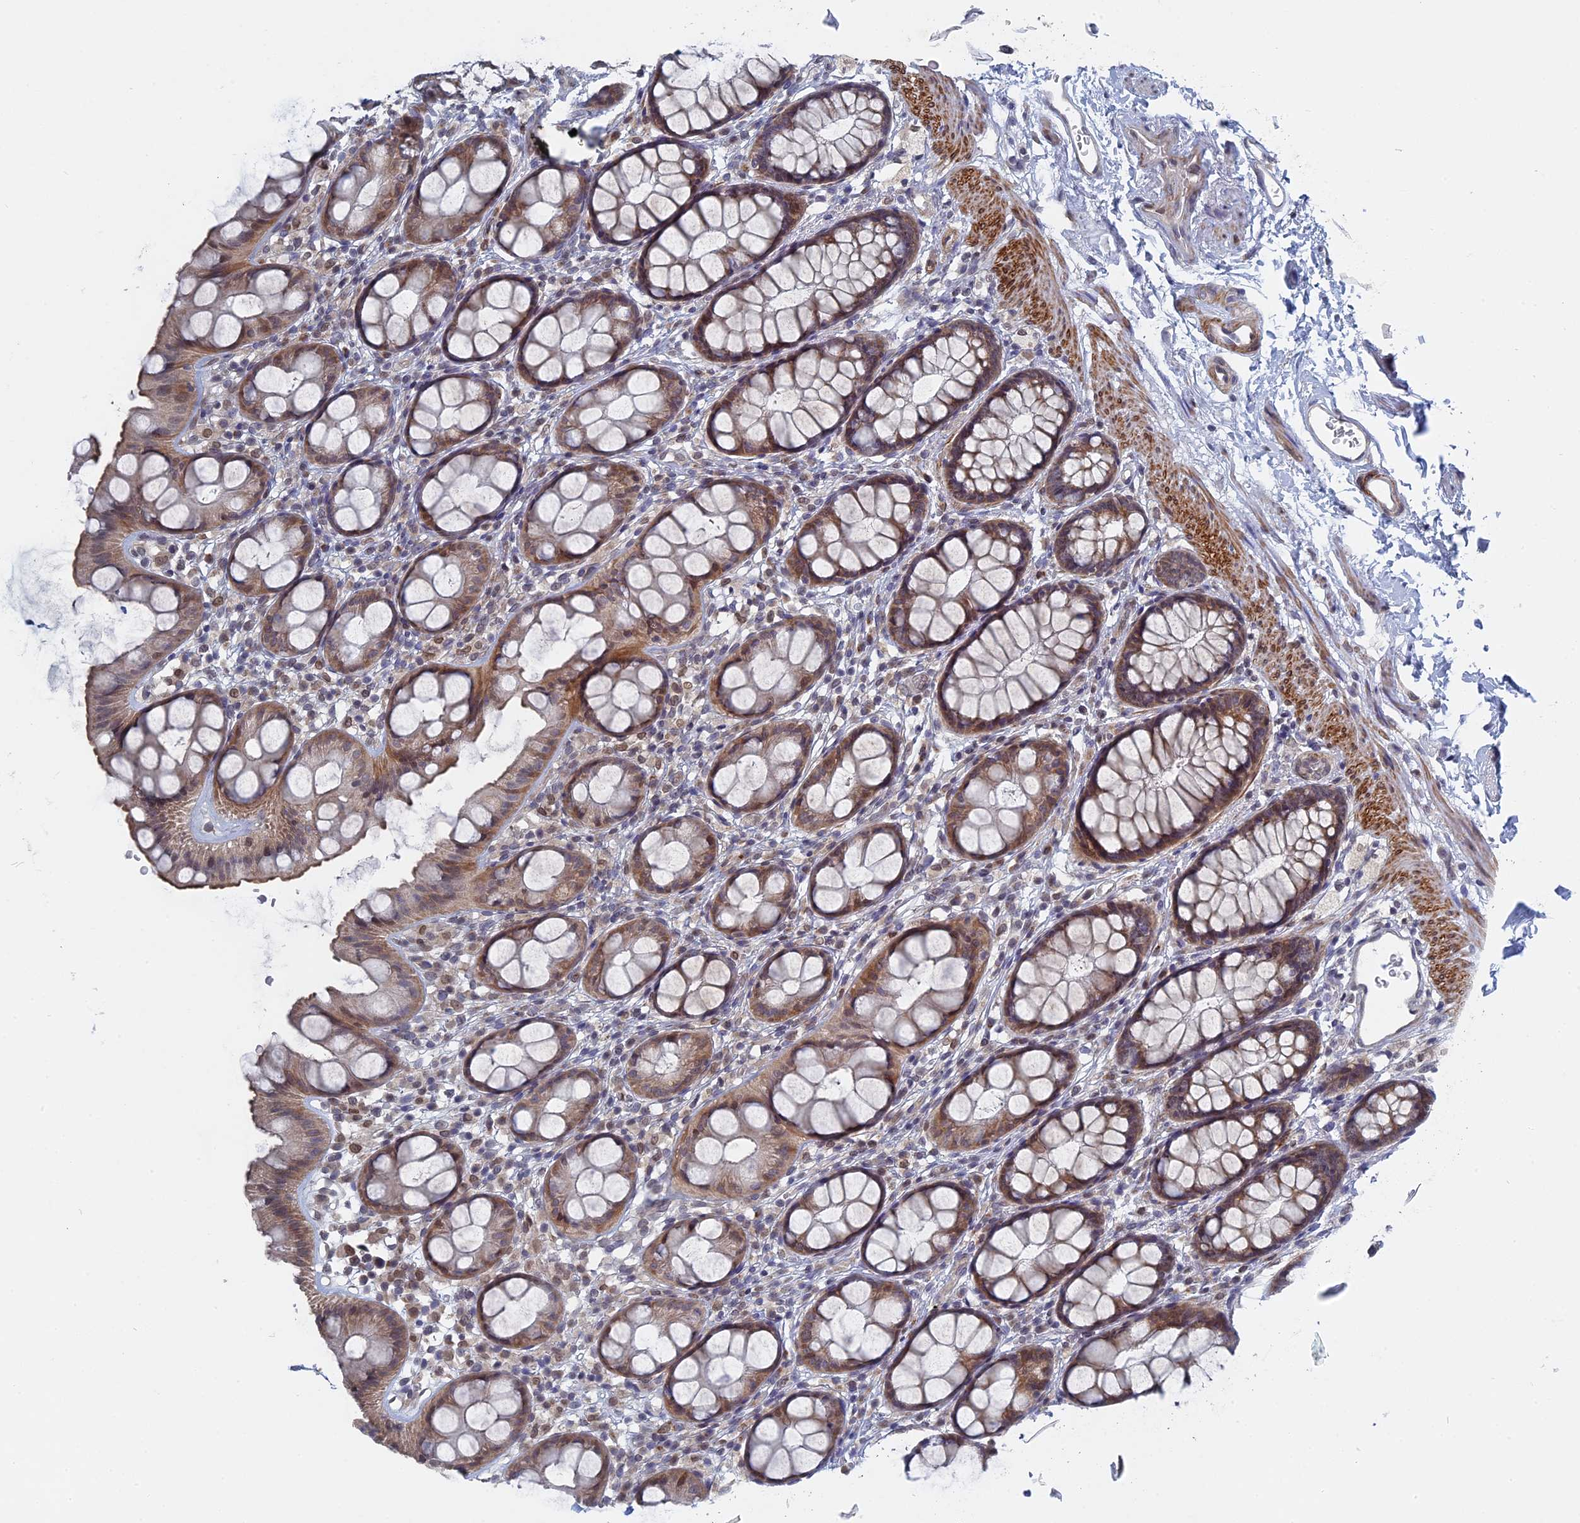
{"staining": {"intensity": "moderate", "quantity": ">75%", "location": "cytoplasmic/membranous"}, "tissue": "rectum", "cell_type": "Glandular cells", "image_type": "normal", "snomed": [{"axis": "morphology", "description": "Normal tissue, NOS"}, {"axis": "topography", "description": "Rectum"}], "caption": "Brown immunohistochemical staining in normal human rectum demonstrates moderate cytoplasmic/membranous staining in about >75% of glandular cells.", "gene": "MTRF1", "patient": {"sex": "female", "age": 65}}